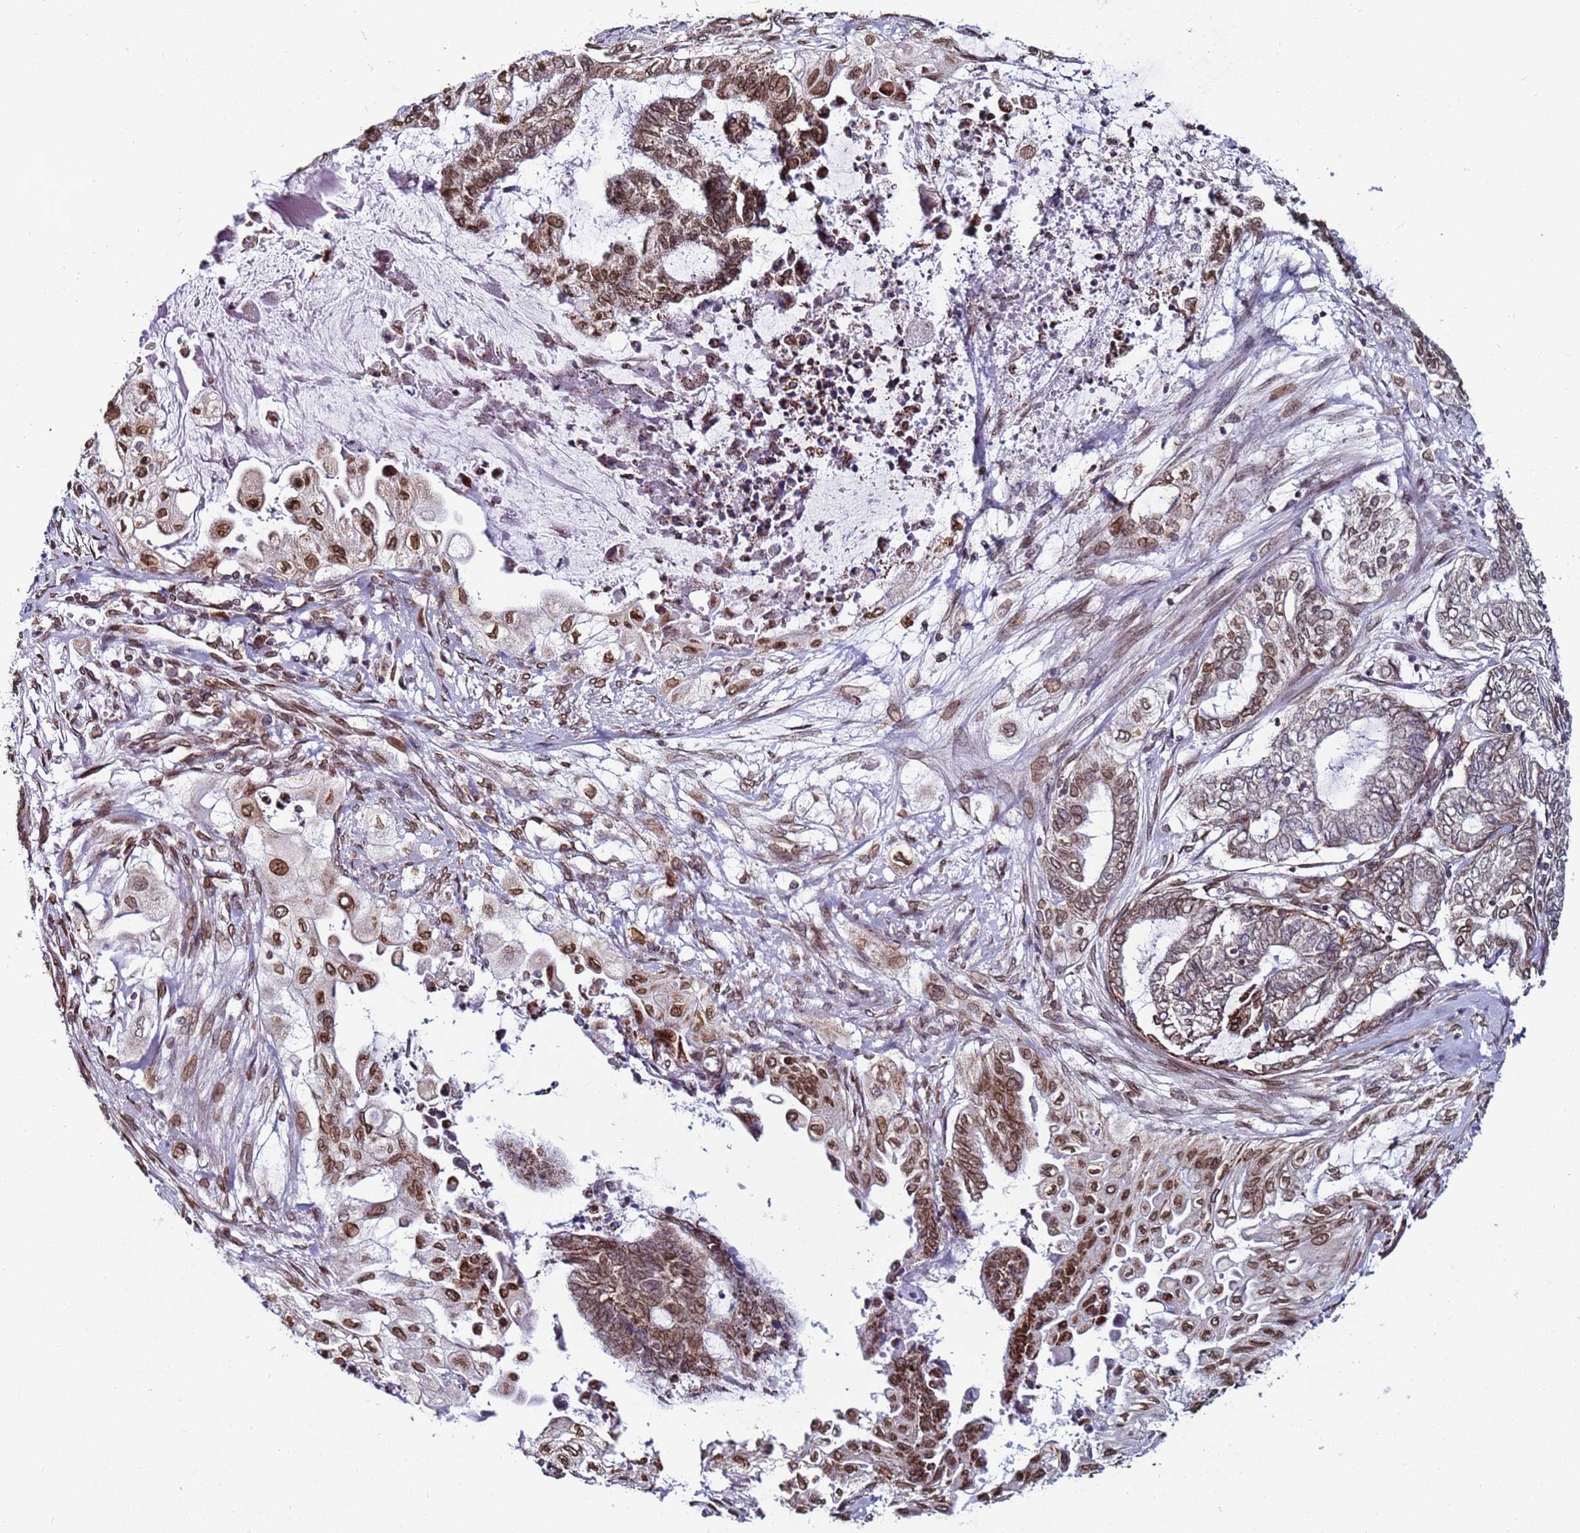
{"staining": {"intensity": "moderate", "quantity": "25%-75%", "location": "cytoplasmic/membranous,nuclear"}, "tissue": "endometrial cancer", "cell_type": "Tumor cells", "image_type": "cancer", "snomed": [{"axis": "morphology", "description": "Adenocarcinoma, NOS"}, {"axis": "topography", "description": "Uterus"}, {"axis": "topography", "description": "Endometrium"}], "caption": "Tumor cells show medium levels of moderate cytoplasmic/membranous and nuclear staining in about 25%-75% of cells in human endometrial cancer (adenocarcinoma). (brown staining indicates protein expression, while blue staining denotes nuclei).", "gene": "TOR1AIP1", "patient": {"sex": "female", "age": 70}}